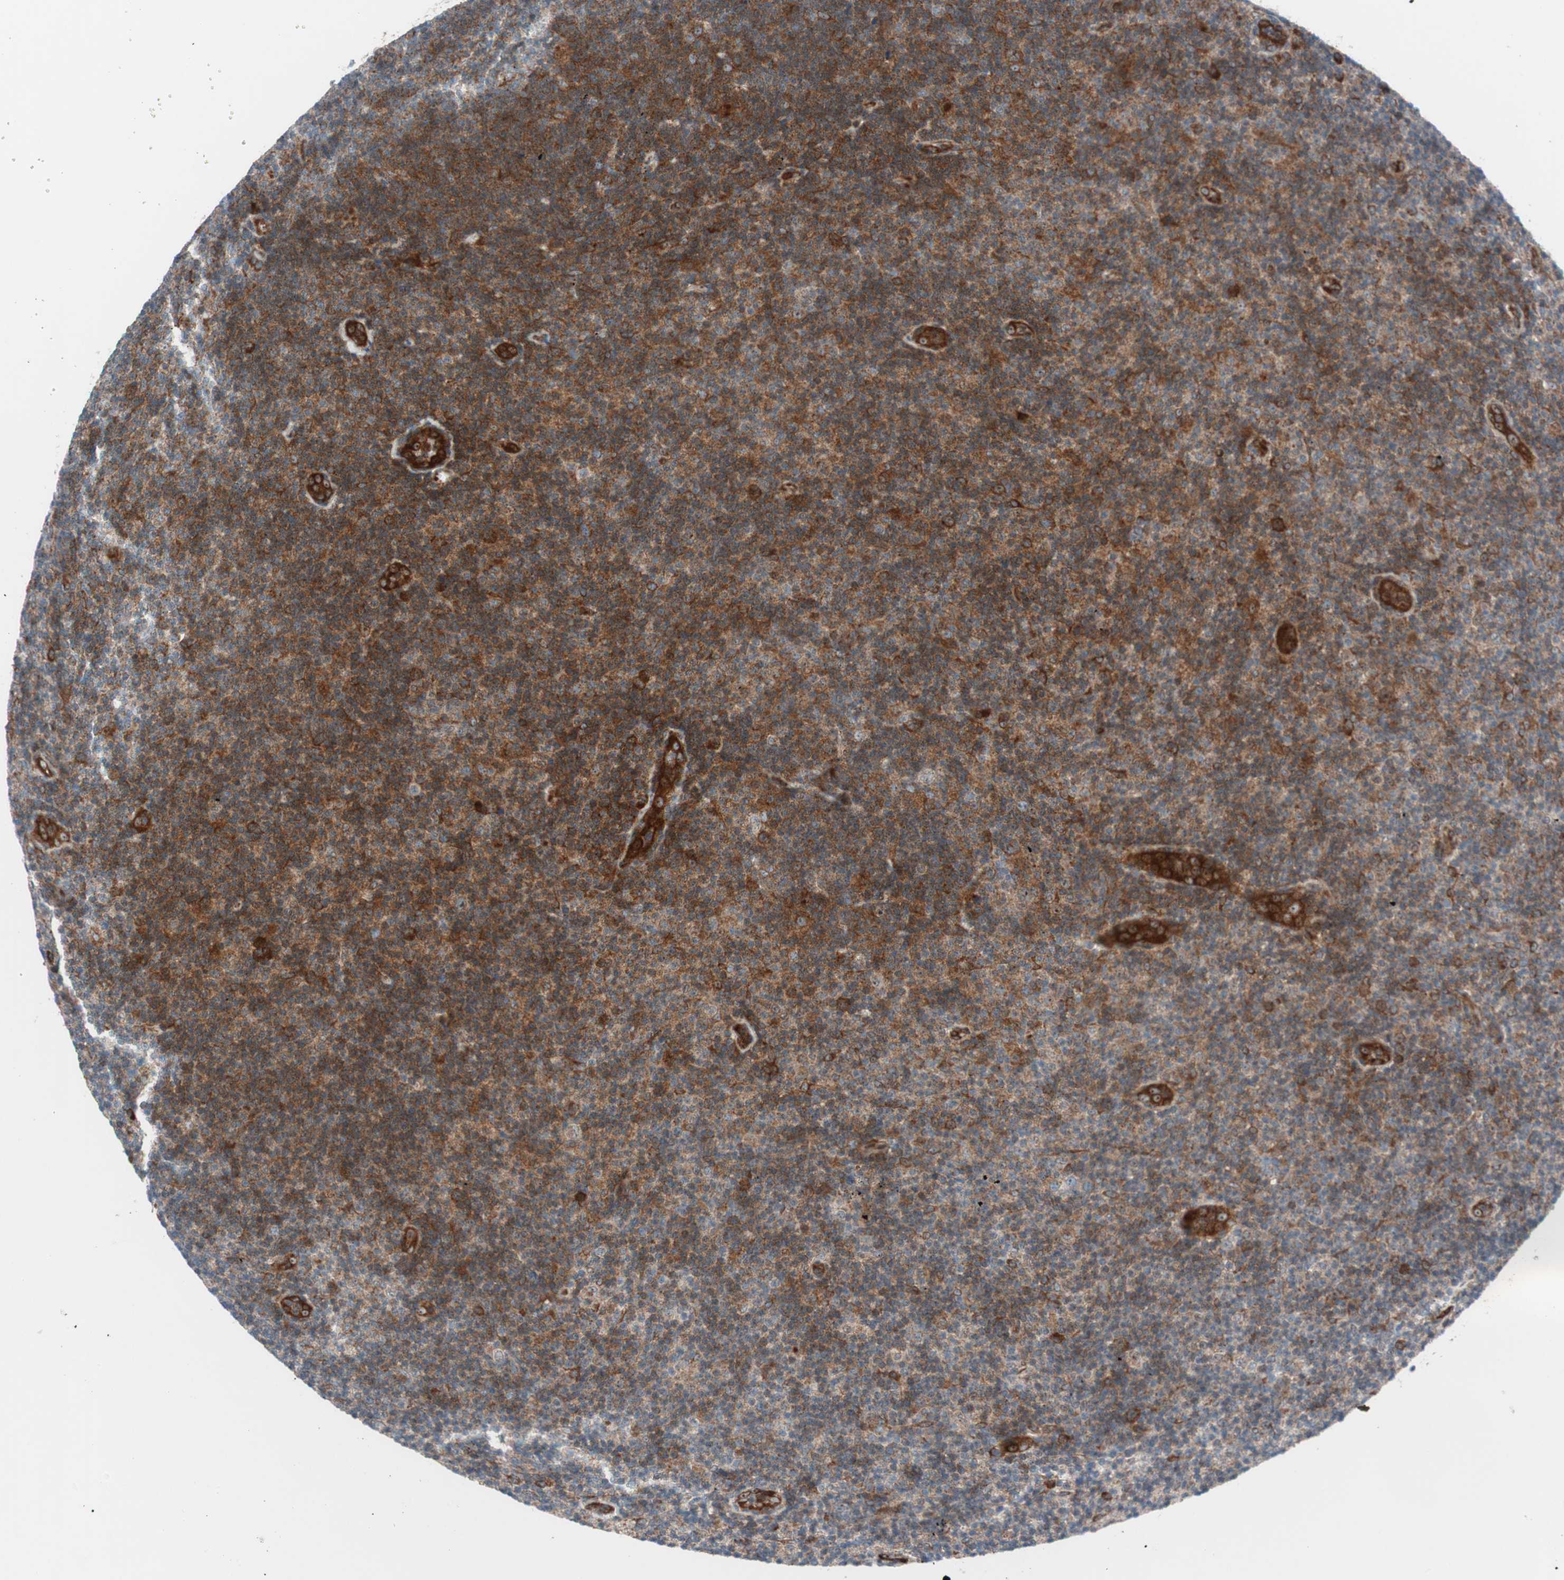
{"staining": {"intensity": "strong", "quantity": ">75%", "location": "cytoplasmic/membranous"}, "tissue": "lymphoma", "cell_type": "Tumor cells", "image_type": "cancer", "snomed": [{"axis": "morphology", "description": "Malignant lymphoma, non-Hodgkin's type, Low grade"}, {"axis": "topography", "description": "Lymph node"}], "caption": "A high-resolution histopathology image shows immunohistochemistry (IHC) staining of lymphoma, which displays strong cytoplasmic/membranous expression in approximately >75% of tumor cells. The protein is stained brown, and the nuclei are stained in blue (DAB IHC with brightfield microscopy, high magnification).", "gene": "CCL14", "patient": {"sex": "male", "age": 83}}